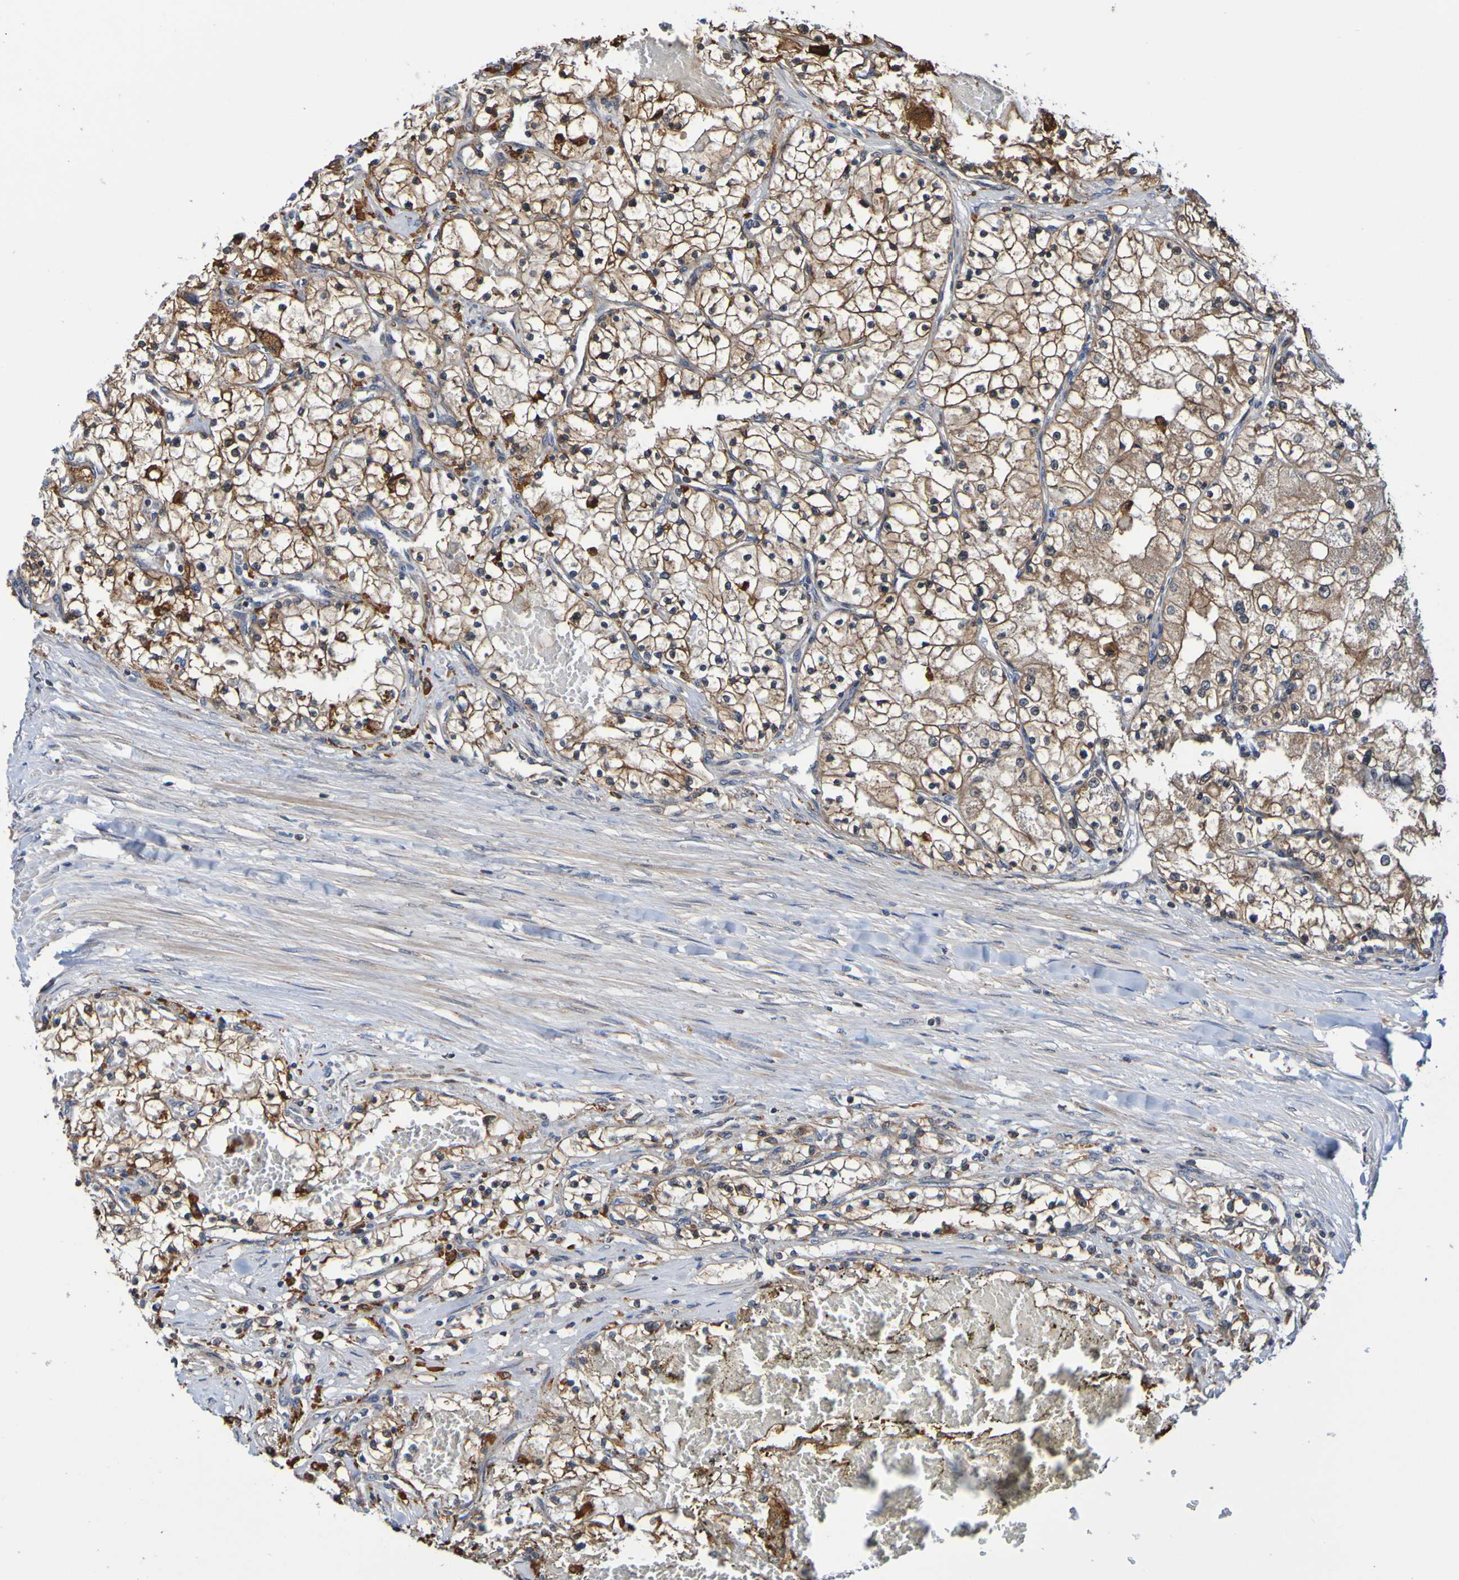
{"staining": {"intensity": "moderate", "quantity": ">75%", "location": "cytoplasmic/membranous"}, "tissue": "renal cancer", "cell_type": "Tumor cells", "image_type": "cancer", "snomed": [{"axis": "morphology", "description": "Adenocarcinoma, NOS"}, {"axis": "topography", "description": "Kidney"}], "caption": "The histopathology image exhibits staining of adenocarcinoma (renal), revealing moderate cytoplasmic/membranous protein staining (brown color) within tumor cells.", "gene": "AXIN1", "patient": {"sex": "male", "age": 68}}